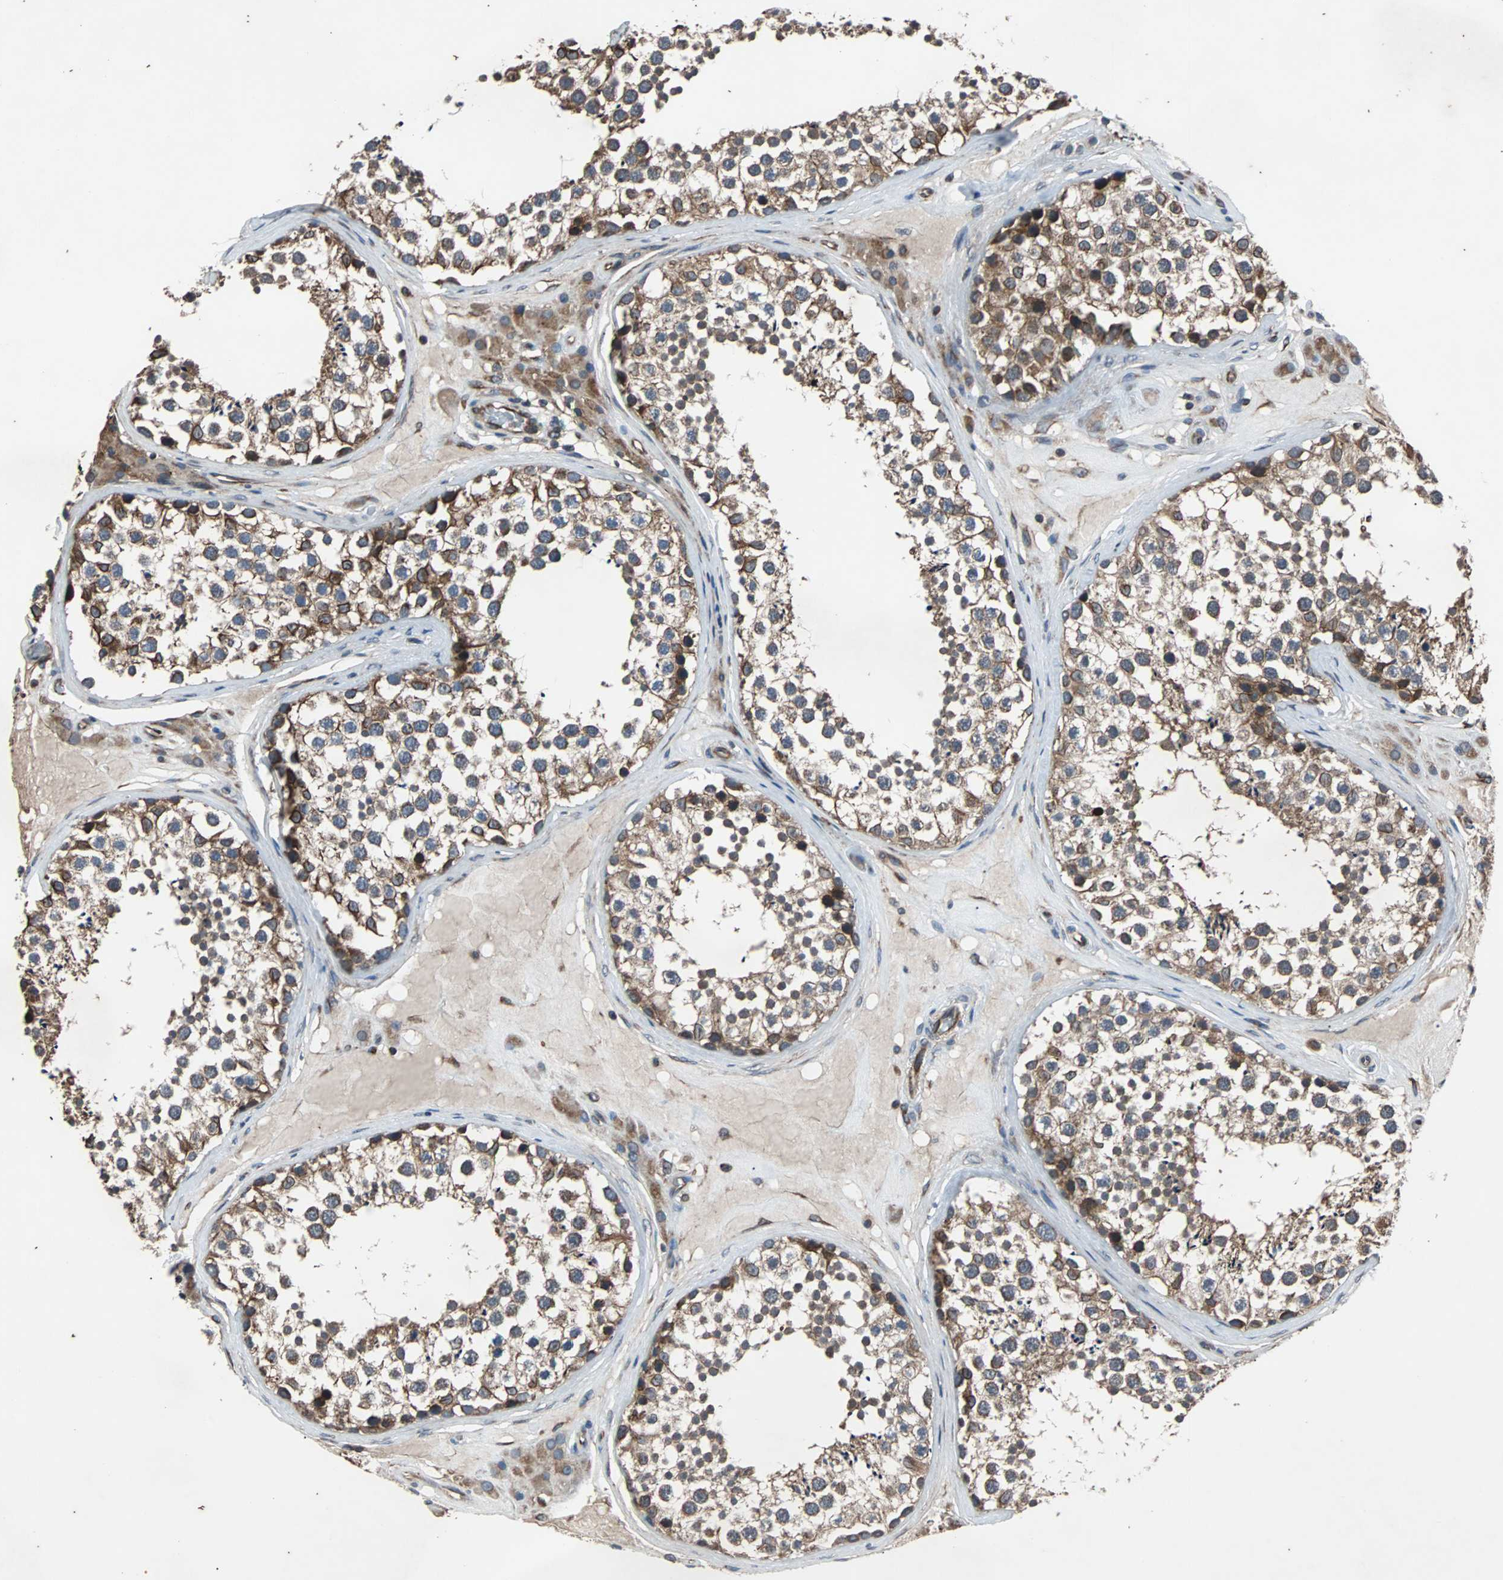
{"staining": {"intensity": "moderate", "quantity": ">75%", "location": "cytoplasmic/membranous"}, "tissue": "testis", "cell_type": "Cells in seminiferous ducts", "image_type": "normal", "snomed": [{"axis": "morphology", "description": "Normal tissue, NOS"}, {"axis": "topography", "description": "Testis"}], "caption": "A brown stain shows moderate cytoplasmic/membranous staining of a protein in cells in seminiferous ducts of unremarkable human testis.", "gene": "ACTR3", "patient": {"sex": "male", "age": 46}}